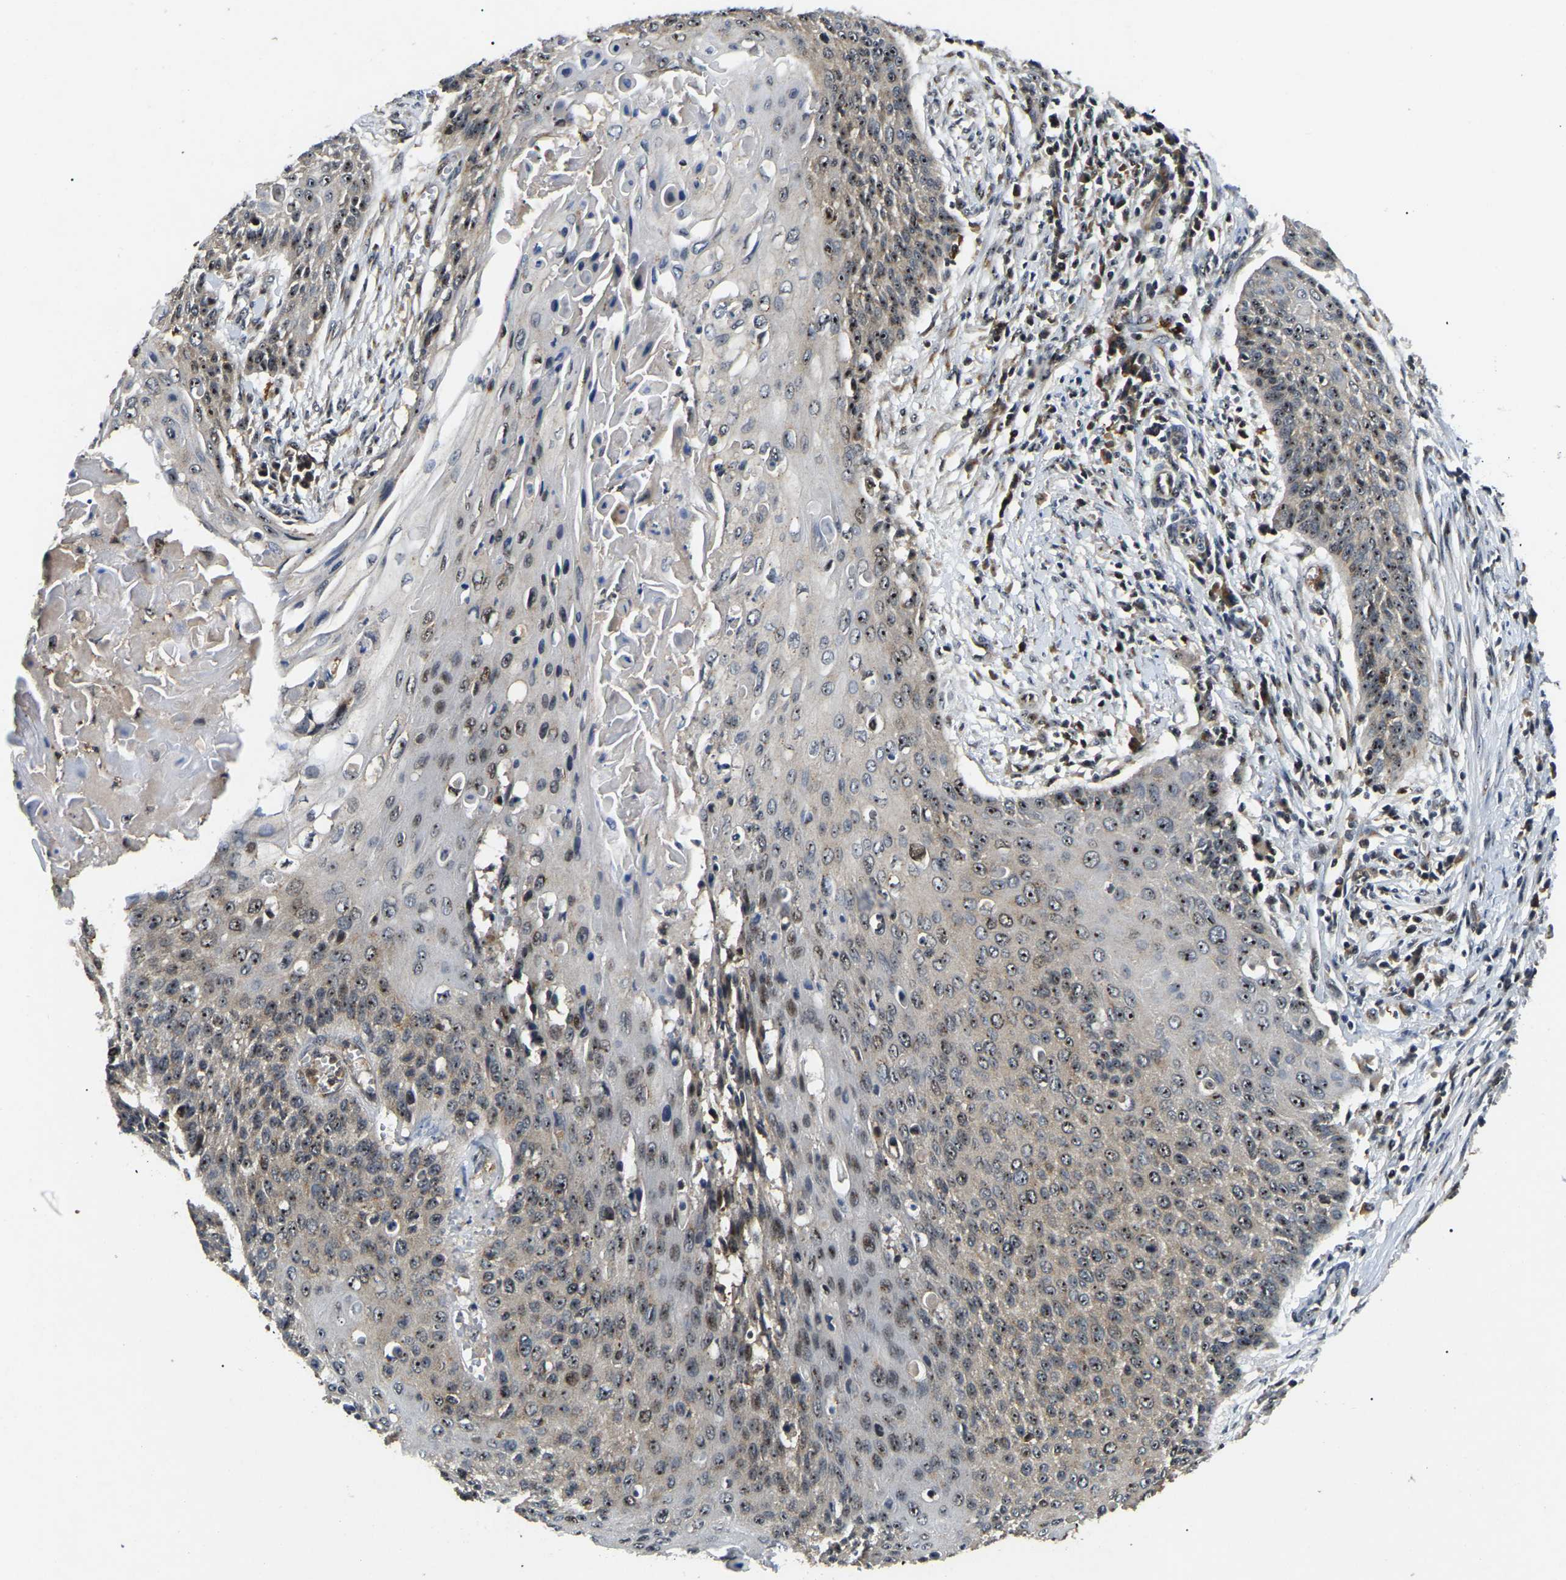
{"staining": {"intensity": "moderate", "quantity": "25%-75%", "location": "nuclear"}, "tissue": "cervical cancer", "cell_type": "Tumor cells", "image_type": "cancer", "snomed": [{"axis": "morphology", "description": "Squamous cell carcinoma, NOS"}, {"axis": "topography", "description": "Cervix"}], "caption": "Immunohistochemical staining of human cervical cancer (squamous cell carcinoma) shows moderate nuclear protein staining in approximately 25%-75% of tumor cells.", "gene": "RBM28", "patient": {"sex": "female", "age": 39}}